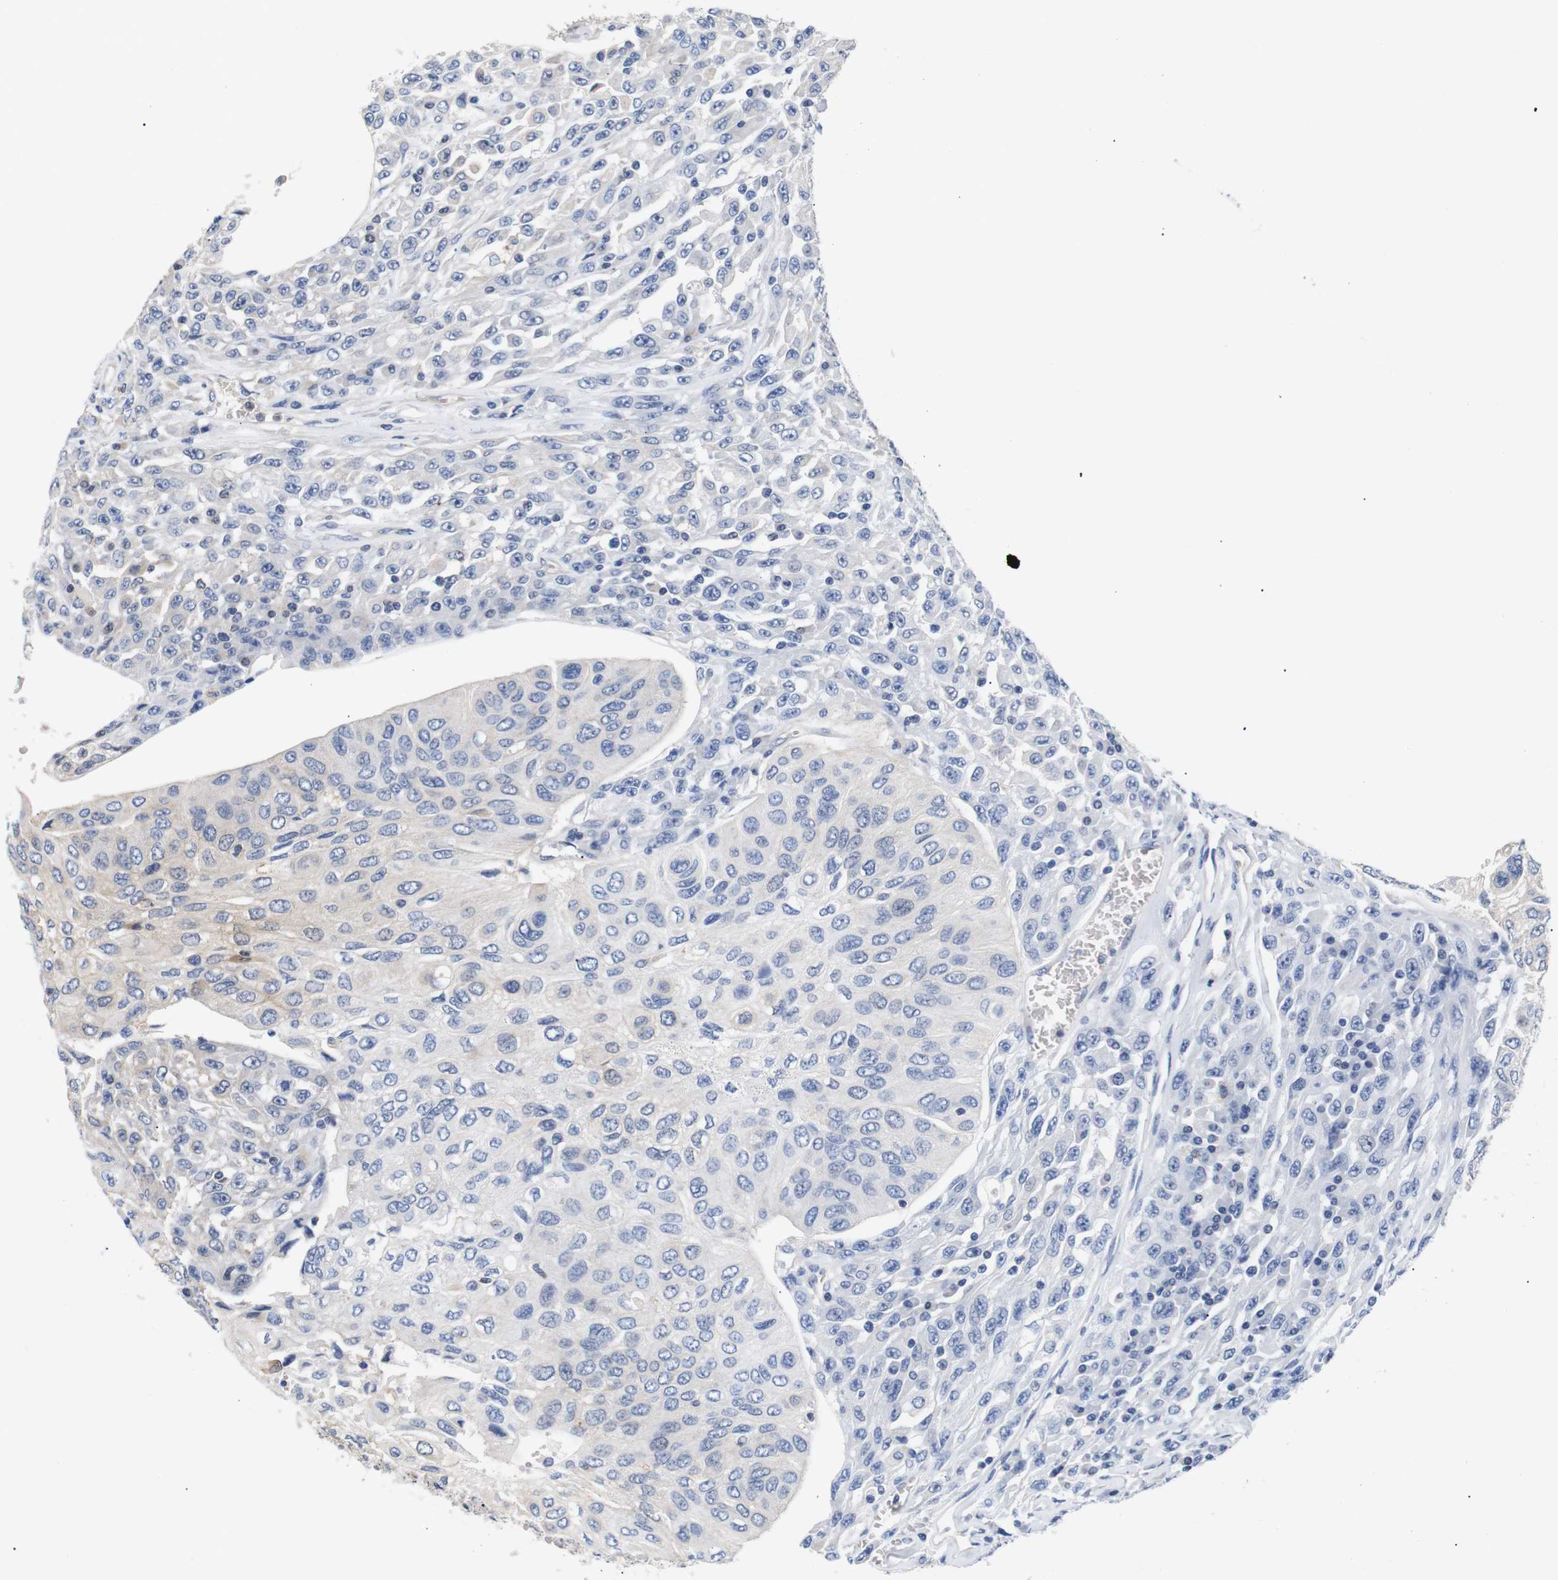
{"staining": {"intensity": "weak", "quantity": "25%-75%", "location": "cytoplasmic/membranous"}, "tissue": "urothelial cancer", "cell_type": "Tumor cells", "image_type": "cancer", "snomed": [{"axis": "morphology", "description": "Urothelial carcinoma, High grade"}, {"axis": "topography", "description": "Urinary bladder"}], "caption": "Immunohistochemical staining of human urothelial cancer displays low levels of weak cytoplasmic/membranous protein positivity in approximately 25%-75% of tumor cells.", "gene": "DDR1", "patient": {"sex": "male", "age": 66}}